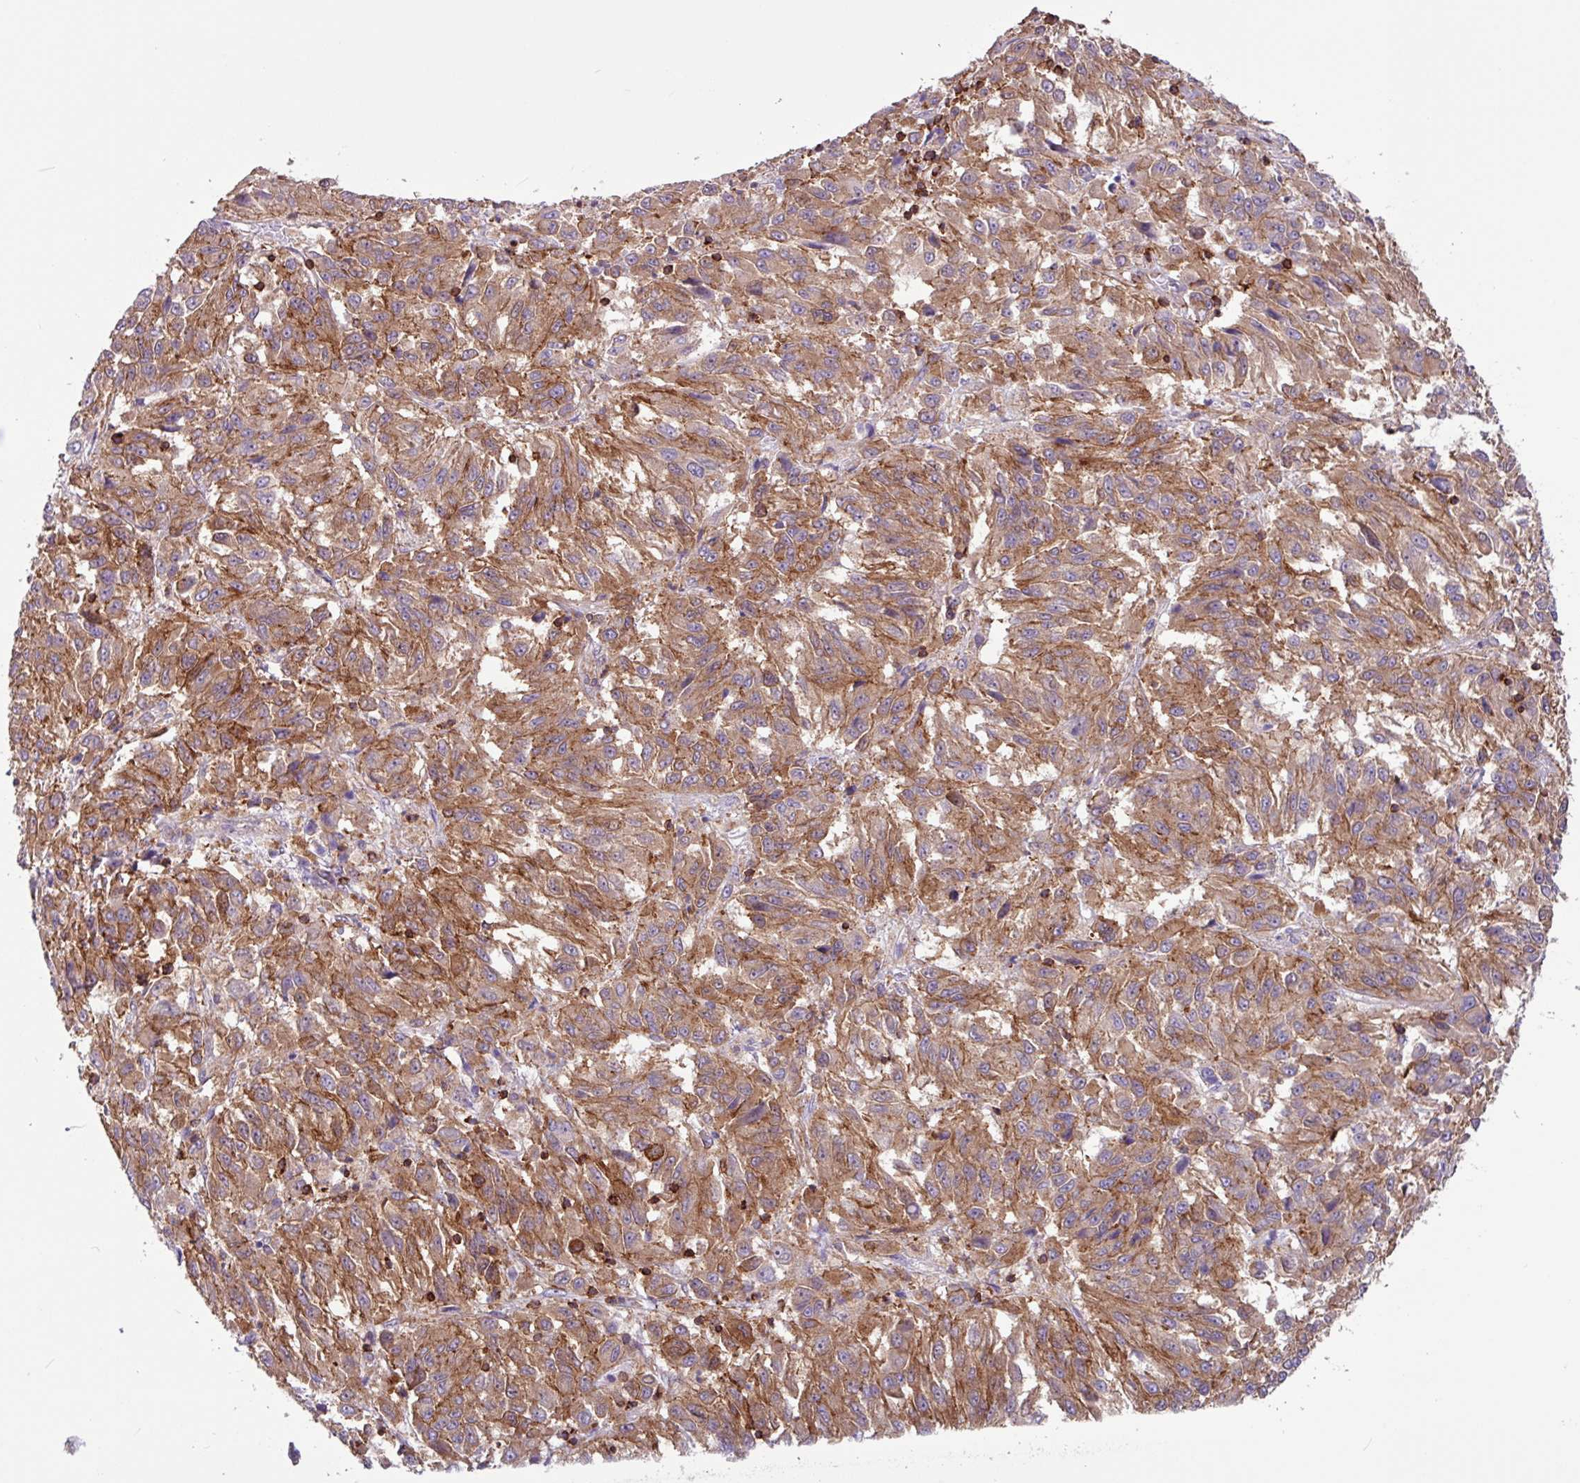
{"staining": {"intensity": "moderate", "quantity": ">75%", "location": "cytoplasmic/membranous"}, "tissue": "melanoma", "cell_type": "Tumor cells", "image_type": "cancer", "snomed": [{"axis": "morphology", "description": "Malignant melanoma, Metastatic site"}, {"axis": "topography", "description": "Lung"}], "caption": "Immunohistochemical staining of melanoma reveals medium levels of moderate cytoplasmic/membranous positivity in approximately >75% of tumor cells.", "gene": "PPP1R18", "patient": {"sex": "male", "age": 64}}